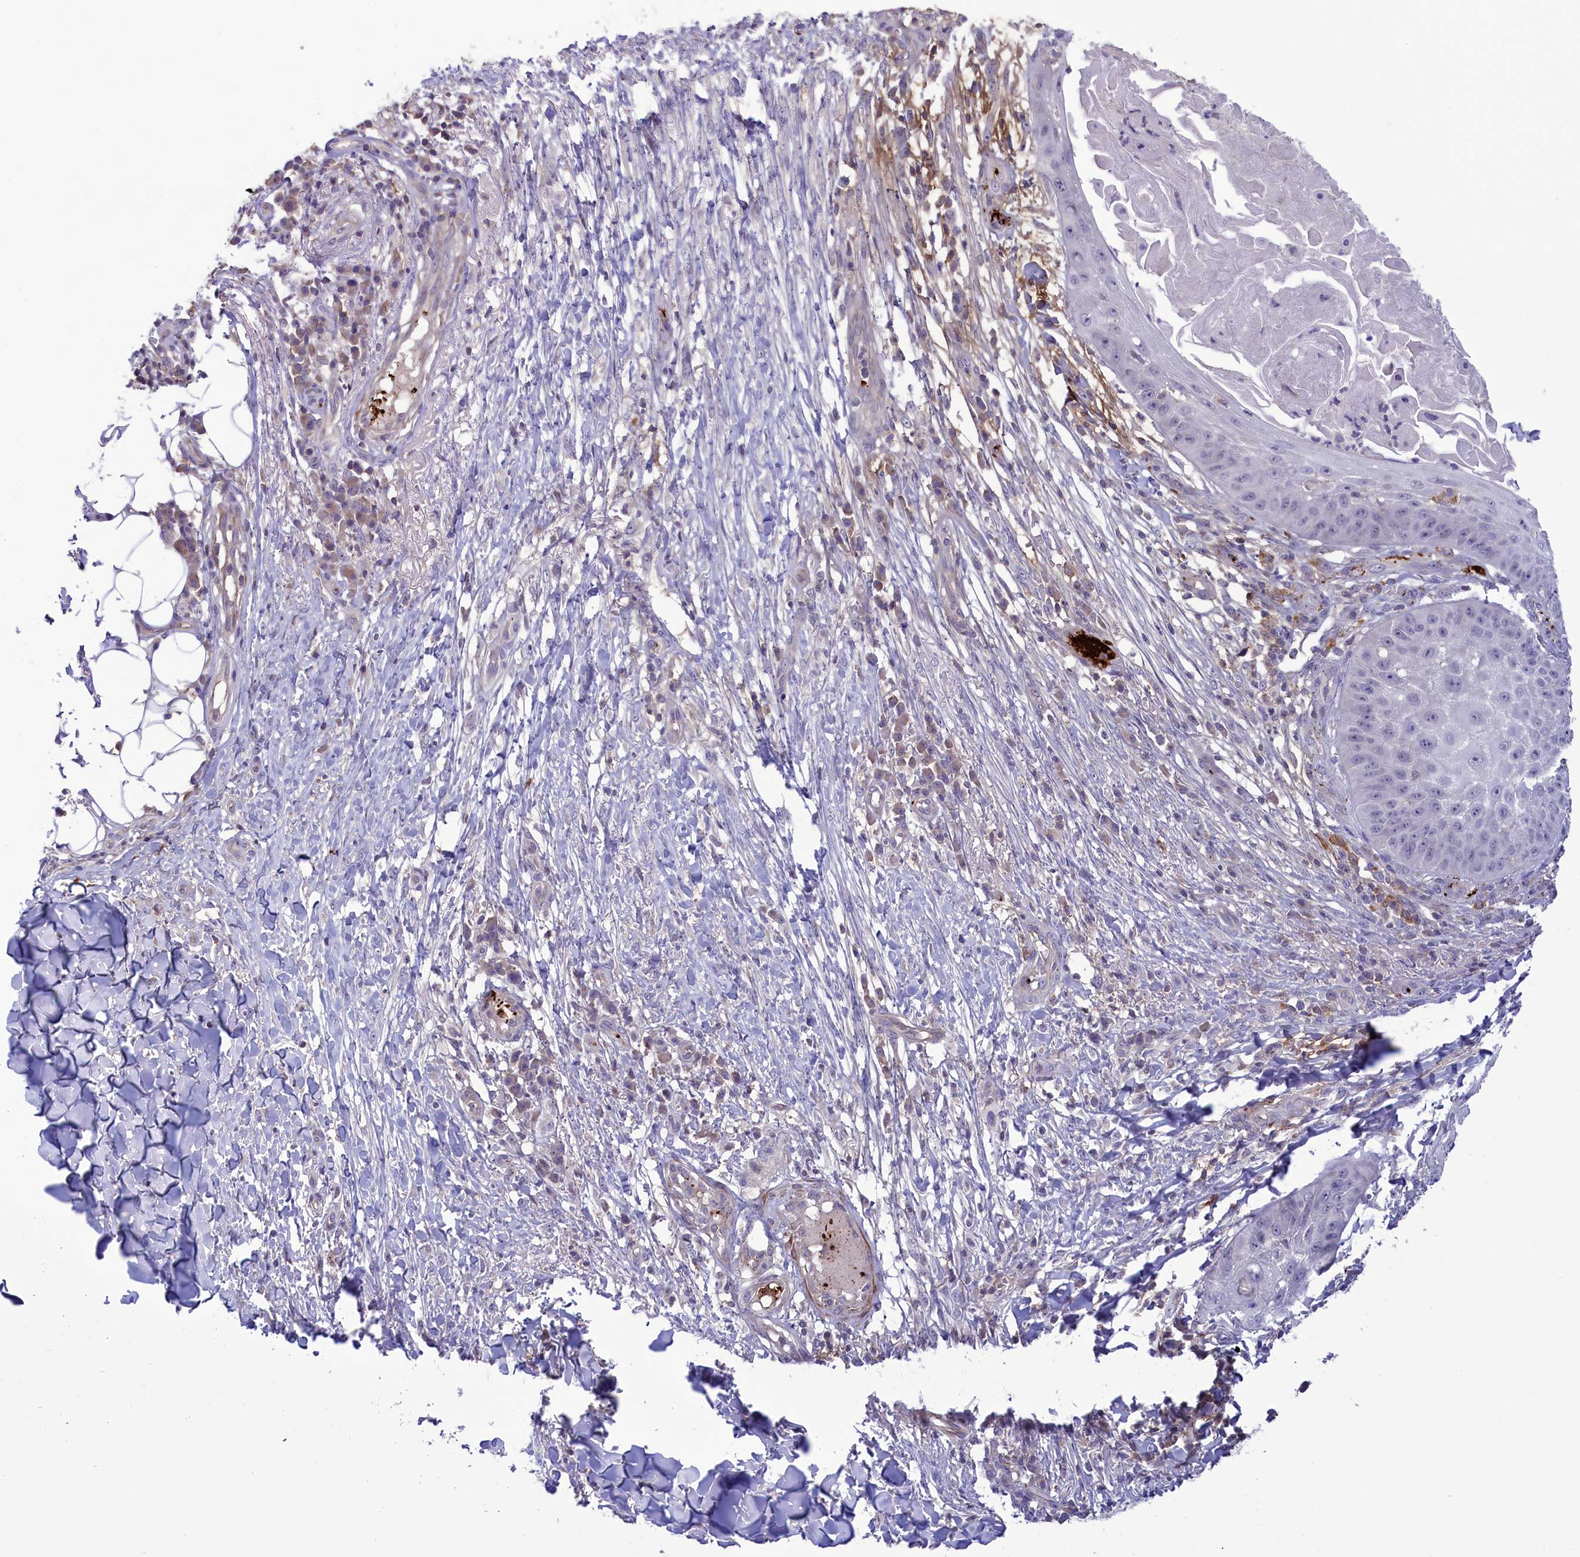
{"staining": {"intensity": "negative", "quantity": "none", "location": "none"}, "tissue": "skin cancer", "cell_type": "Tumor cells", "image_type": "cancer", "snomed": [{"axis": "morphology", "description": "Squamous cell carcinoma, NOS"}, {"axis": "topography", "description": "Skin"}], "caption": "This is a histopathology image of IHC staining of skin squamous cell carcinoma, which shows no expression in tumor cells. (Immunohistochemistry, brightfield microscopy, high magnification).", "gene": "HEATR3", "patient": {"sex": "male", "age": 70}}